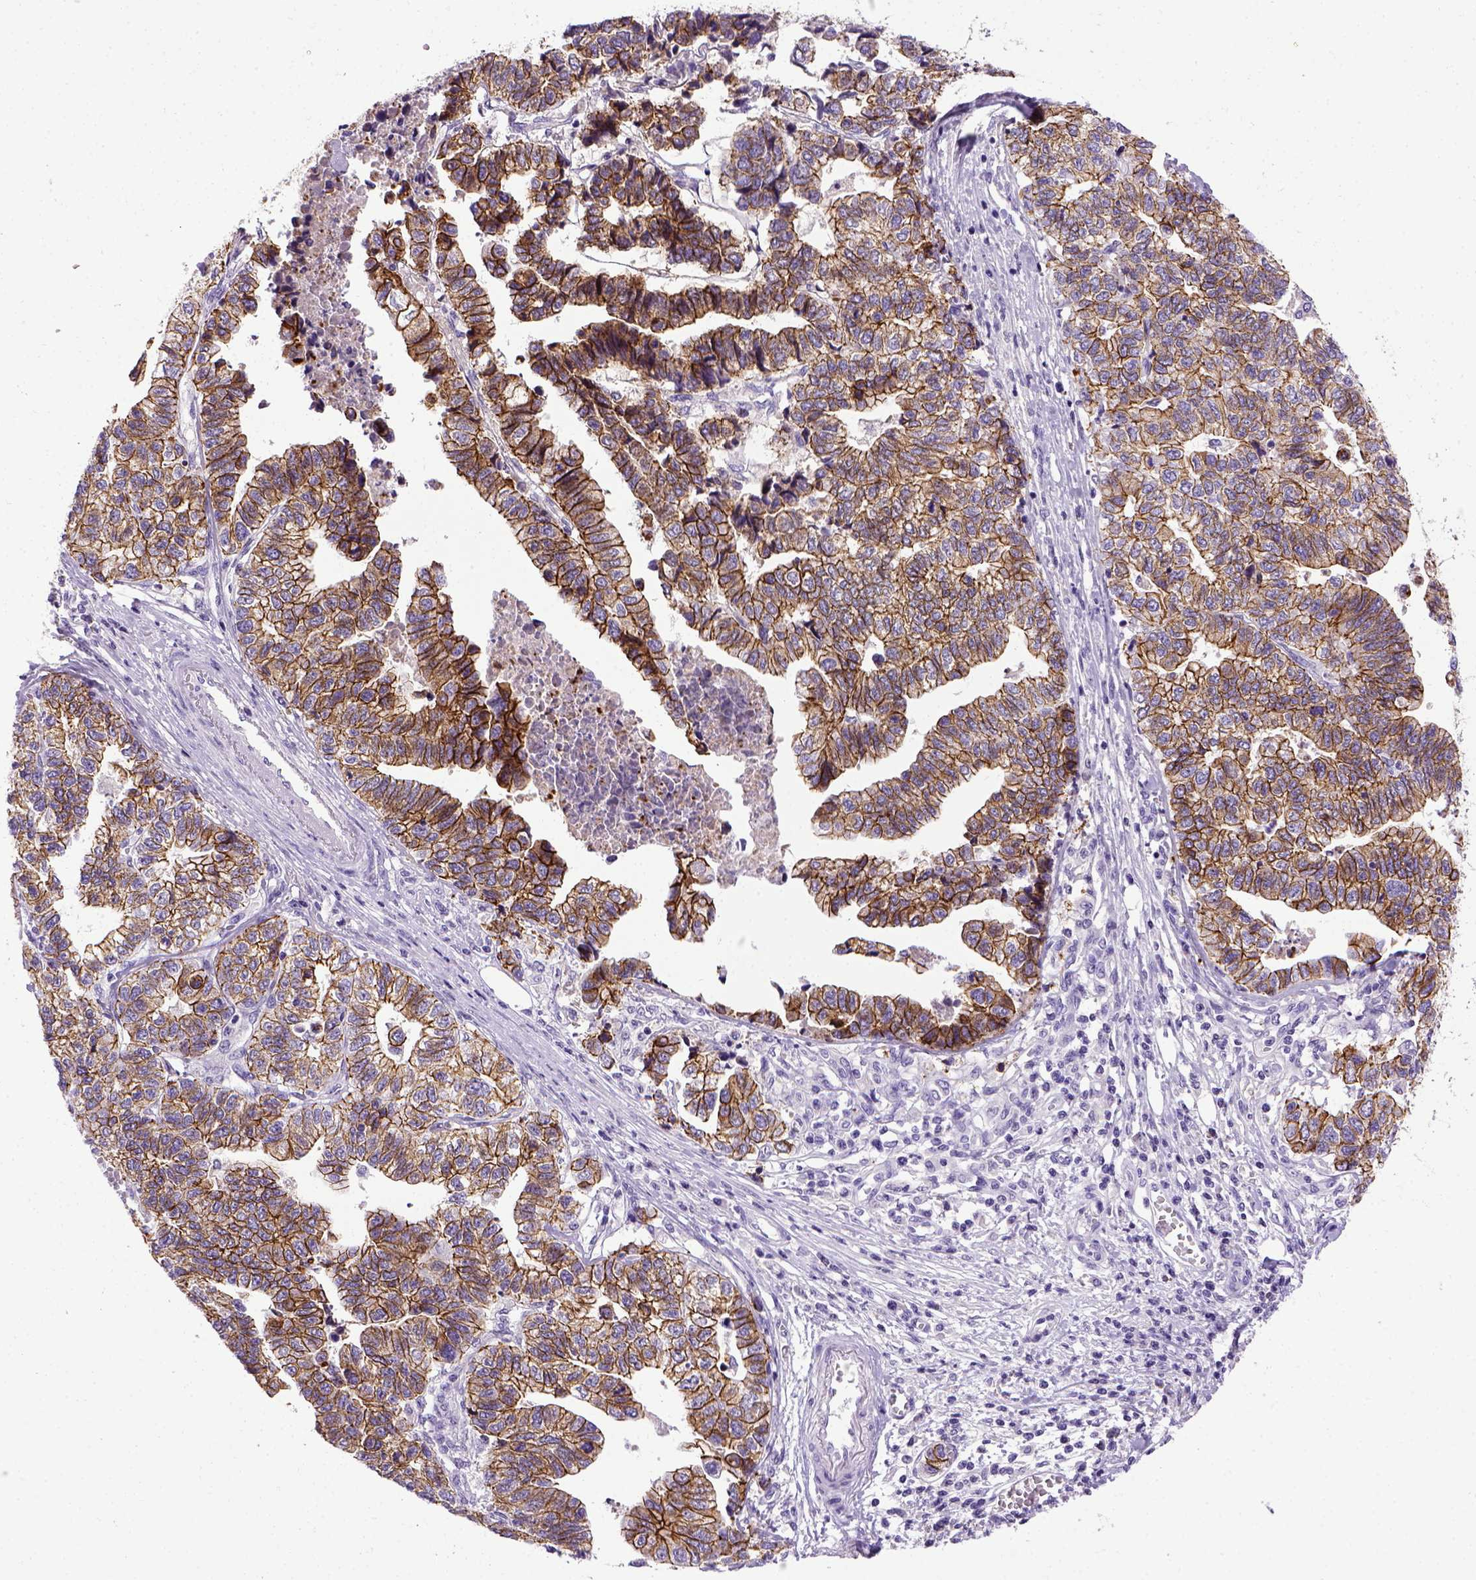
{"staining": {"intensity": "moderate", "quantity": ">75%", "location": "cytoplasmic/membranous"}, "tissue": "stomach cancer", "cell_type": "Tumor cells", "image_type": "cancer", "snomed": [{"axis": "morphology", "description": "Adenocarcinoma, NOS"}, {"axis": "topography", "description": "Stomach, upper"}], "caption": "IHC (DAB (3,3'-diaminobenzidine)) staining of stomach adenocarcinoma exhibits moderate cytoplasmic/membranous protein positivity in approximately >75% of tumor cells. (DAB (3,3'-diaminobenzidine) IHC, brown staining for protein, blue staining for nuclei).", "gene": "CDH1", "patient": {"sex": "female", "age": 67}}